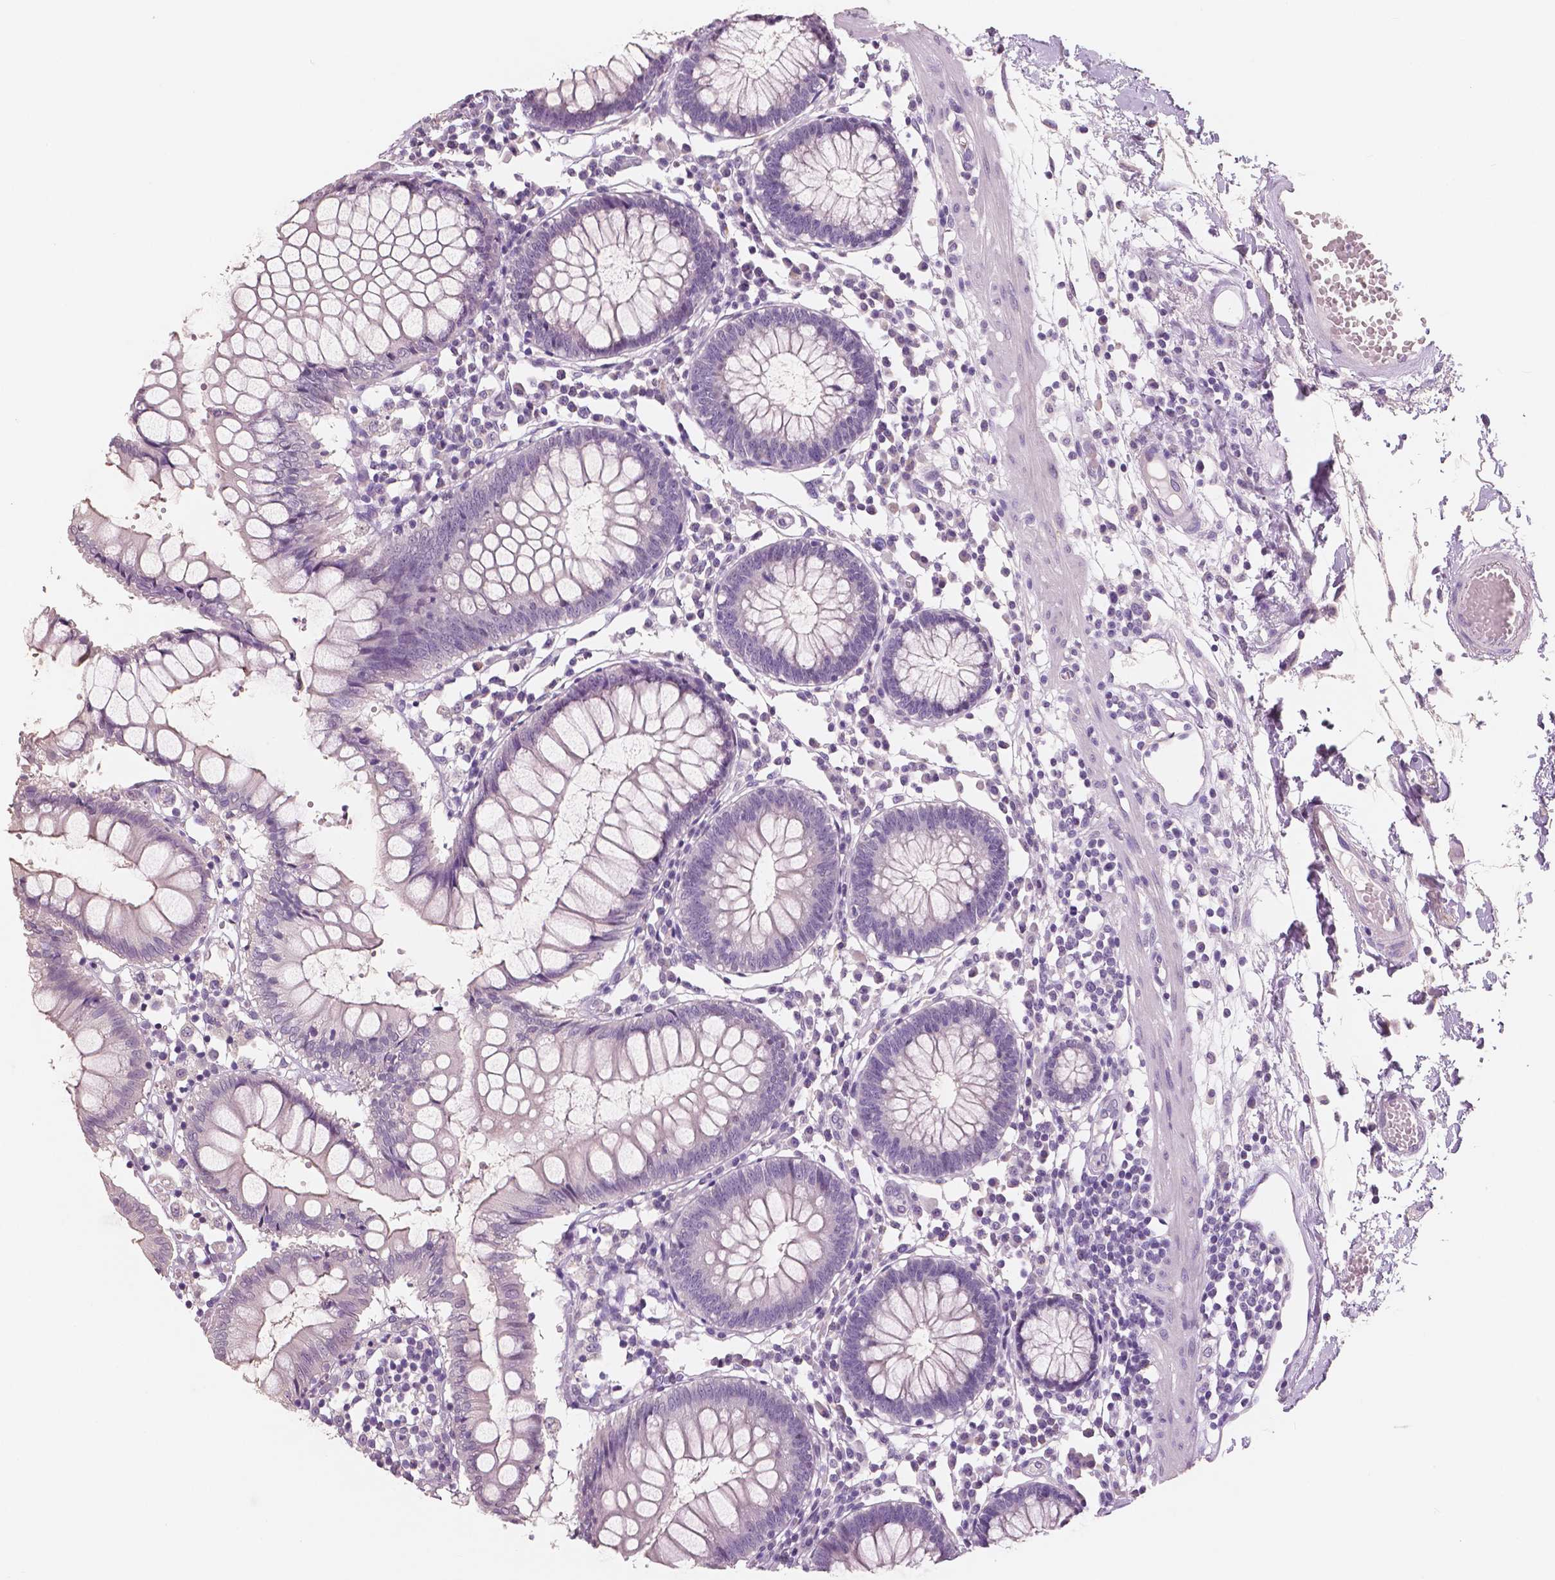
{"staining": {"intensity": "negative", "quantity": "none", "location": "none"}, "tissue": "colon", "cell_type": "Endothelial cells", "image_type": "normal", "snomed": [{"axis": "morphology", "description": "Normal tissue, NOS"}, {"axis": "morphology", "description": "Adenocarcinoma, NOS"}, {"axis": "topography", "description": "Colon"}], "caption": "The immunohistochemistry (IHC) histopathology image has no significant staining in endothelial cells of colon. Brightfield microscopy of IHC stained with DAB (brown) and hematoxylin (blue), captured at high magnification.", "gene": "NECAB1", "patient": {"sex": "male", "age": 83}}